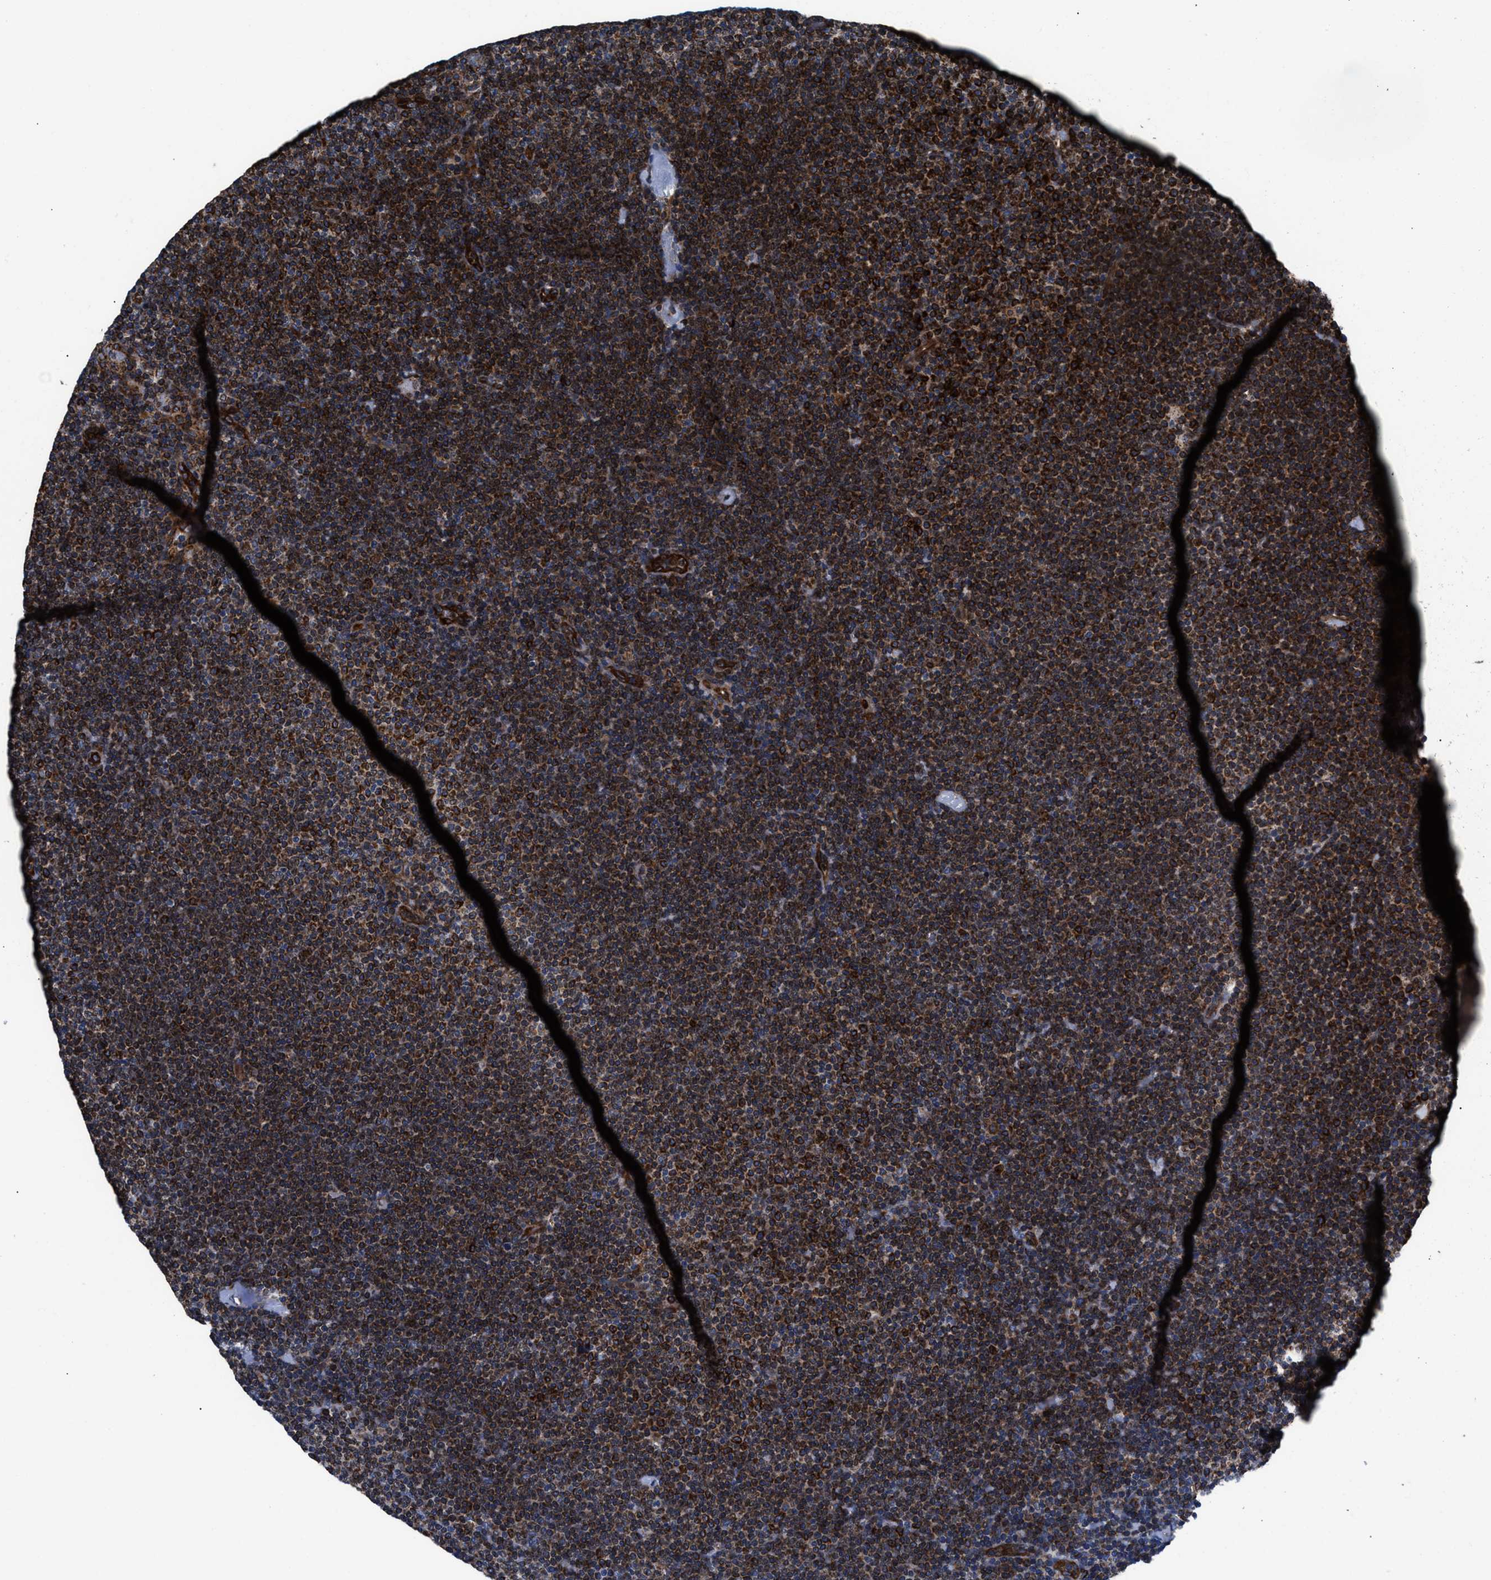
{"staining": {"intensity": "strong", "quantity": "25%-75%", "location": "cytoplasmic/membranous"}, "tissue": "lymphoma", "cell_type": "Tumor cells", "image_type": "cancer", "snomed": [{"axis": "morphology", "description": "Malignant lymphoma, non-Hodgkin's type, Low grade"}, {"axis": "topography", "description": "Lymph node"}], "caption": "Tumor cells display strong cytoplasmic/membranous staining in approximately 25%-75% of cells in lymphoma.", "gene": "PRR15L", "patient": {"sex": "female", "age": 53}}